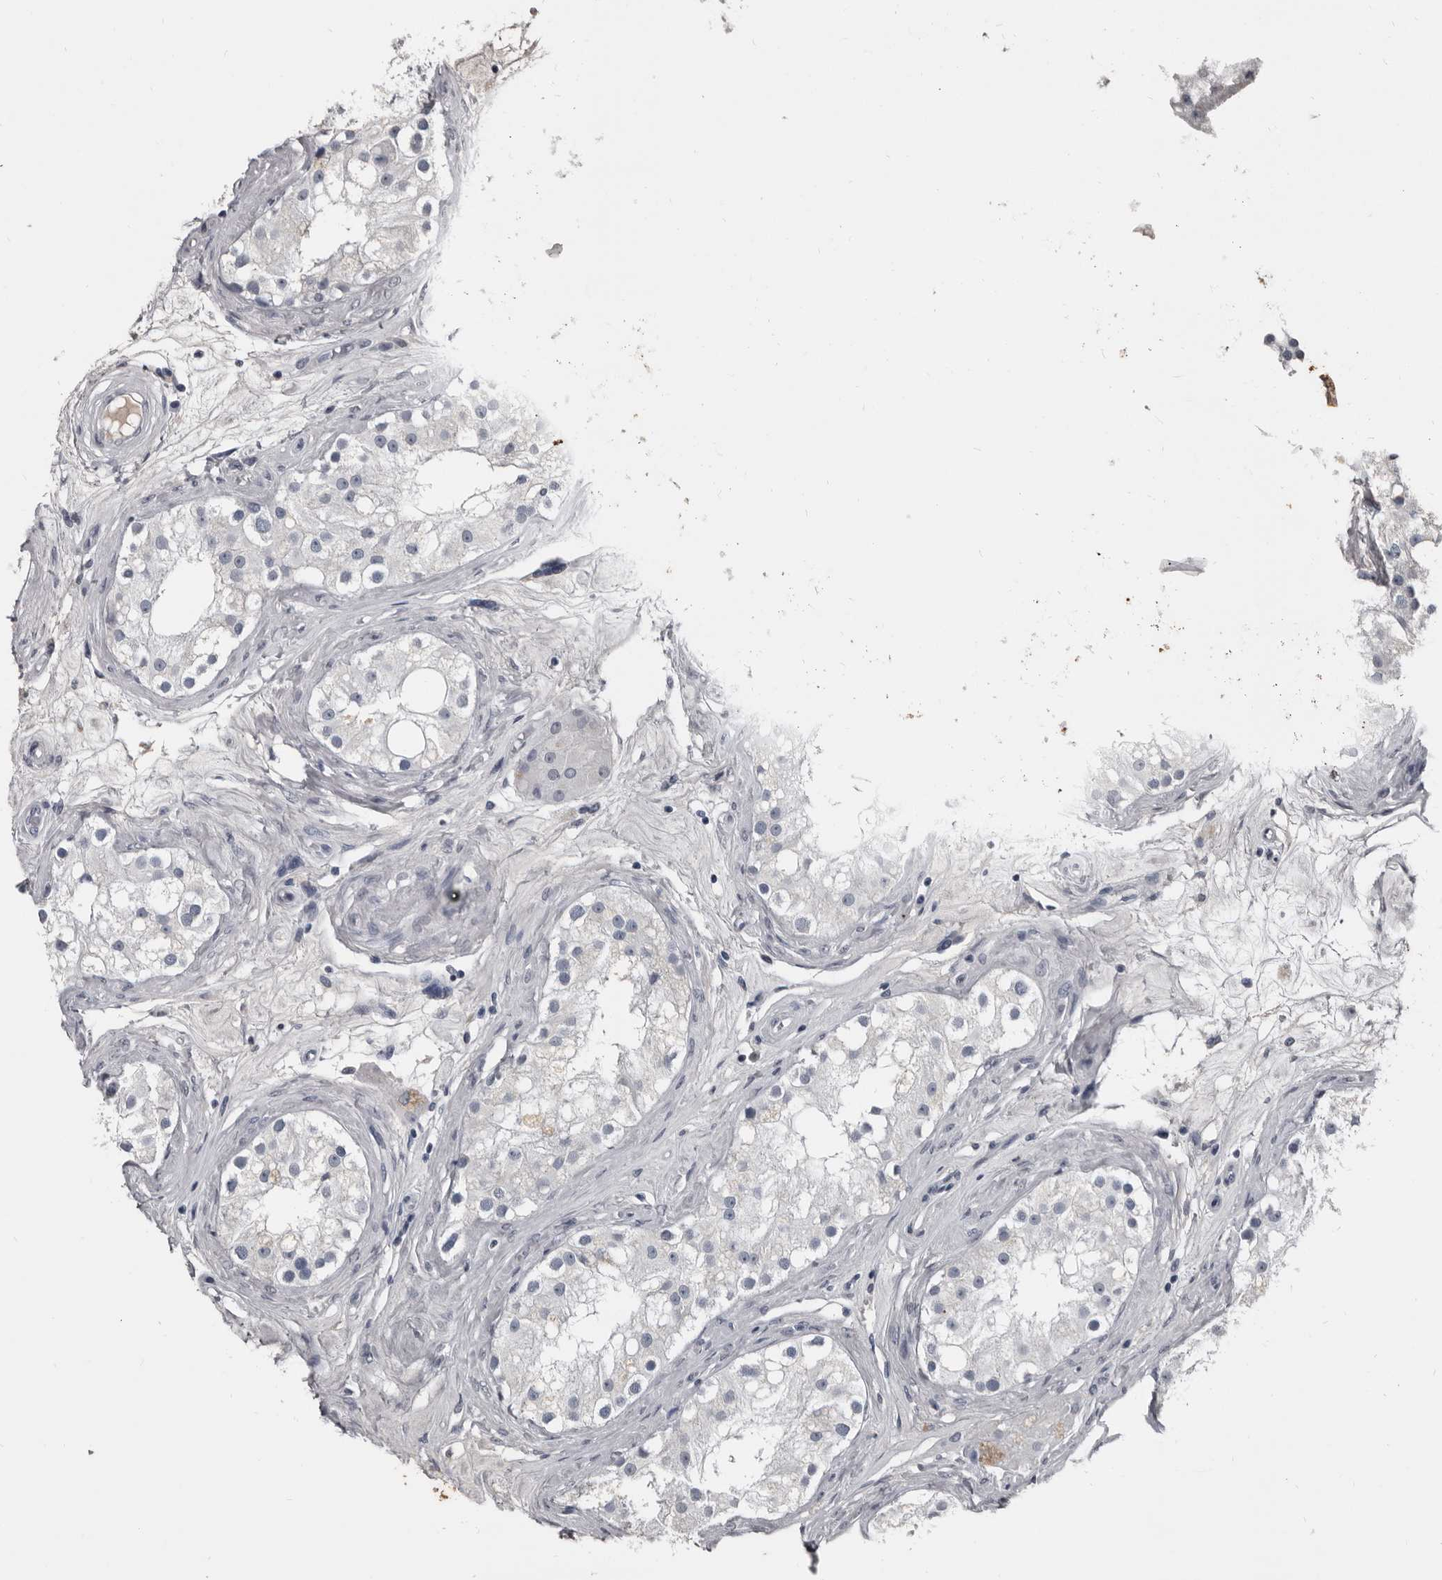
{"staining": {"intensity": "negative", "quantity": "none", "location": "none"}, "tissue": "testis", "cell_type": "Cells in seminiferous ducts", "image_type": "normal", "snomed": [{"axis": "morphology", "description": "Normal tissue, NOS"}, {"axis": "topography", "description": "Testis"}], "caption": "A high-resolution image shows immunohistochemistry staining of normal testis, which shows no significant positivity in cells in seminiferous ducts.", "gene": "GREB1", "patient": {"sex": "male", "age": 84}}